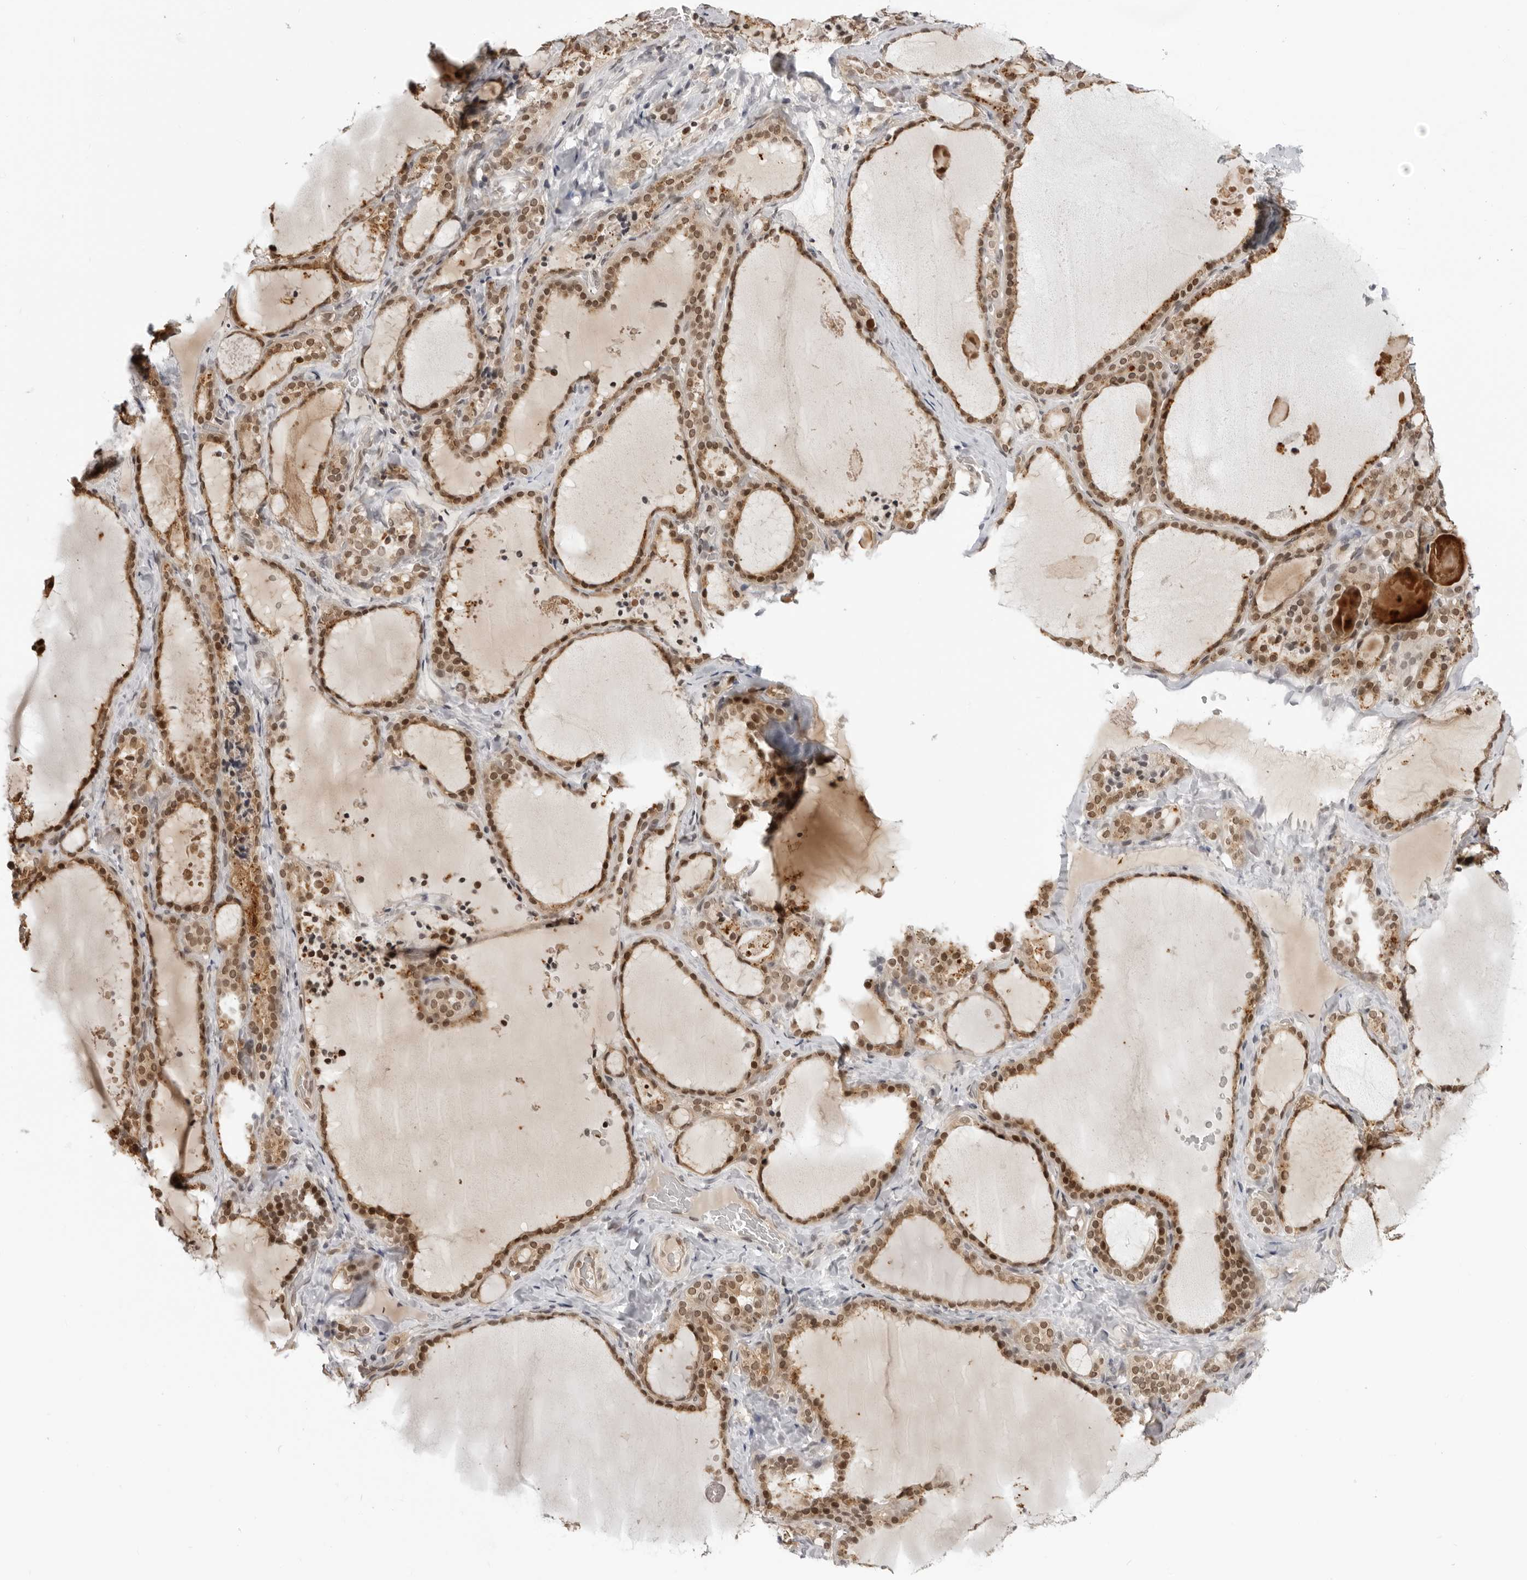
{"staining": {"intensity": "moderate", "quantity": ">75%", "location": "cytoplasmic/membranous,nuclear"}, "tissue": "thyroid gland", "cell_type": "Glandular cells", "image_type": "normal", "snomed": [{"axis": "morphology", "description": "Normal tissue, NOS"}, {"axis": "topography", "description": "Thyroid gland"}], "caption": "The immunohistochemical stain highlights moderate cytoplasmic/membranous,nuclear positivity in glandular cells of unremarkable thyroid gland.", "gene": "SRGAP2", "patient": {"sex": "female", "age": 22}}